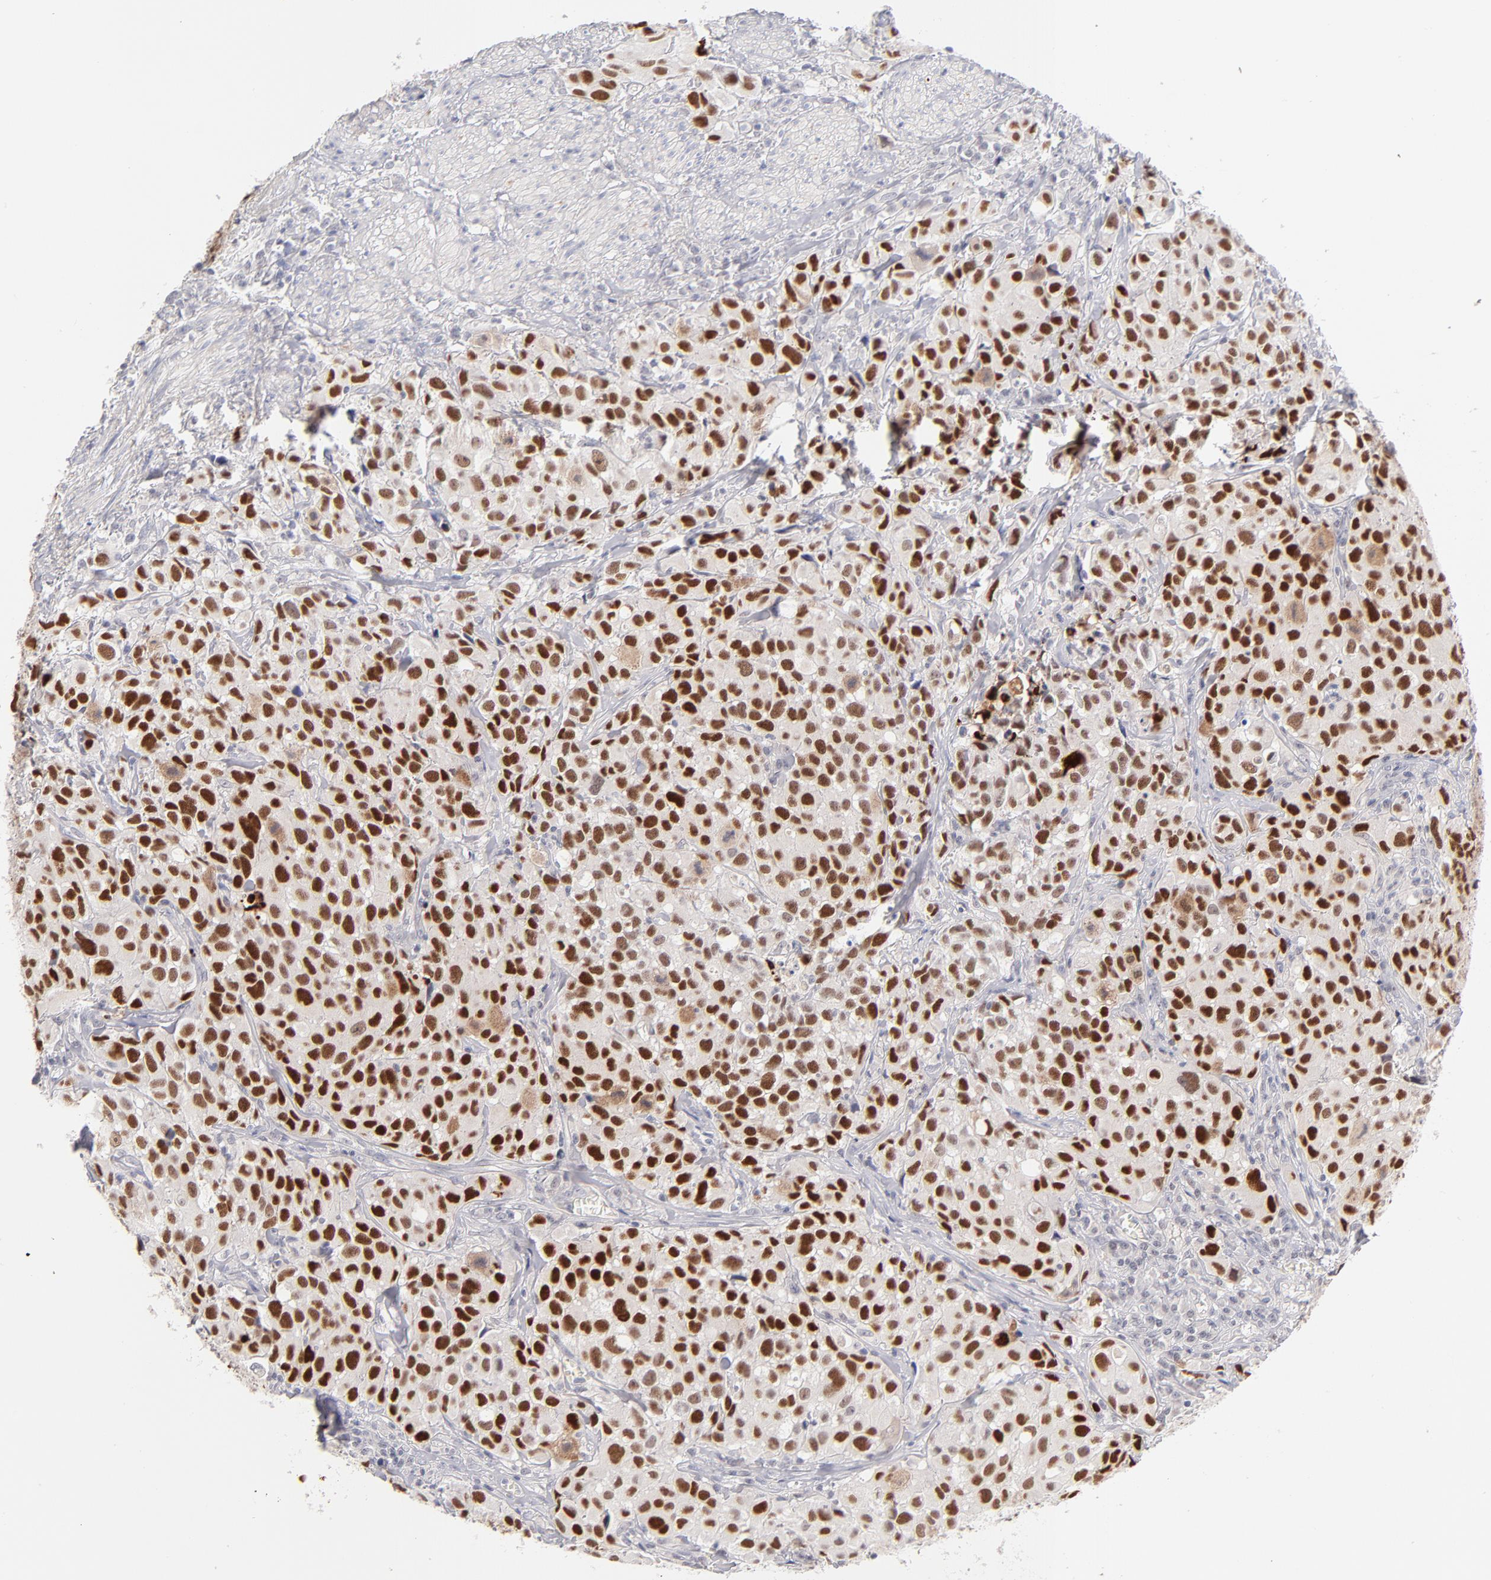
{"staining": {"intensity": "strong", "quantity": ">75%", "location": "nuclear"}, "tissue": "urothelial cancer", "cell_type": "Tumor cells", "image_type": "cancer", "snomed": [{"axis": "morphology", "description": "Urothelial carcinoma, High grade"}, {"axis": "topography", "description": "Urinary bladder"}], "caption": "Tumor cells demonstrate high levels of strong nuclear staining in about >75% of cells in human urothelial cancer.", "gene": "PARP1", "patient": {"sex": "female", "age": 75}}